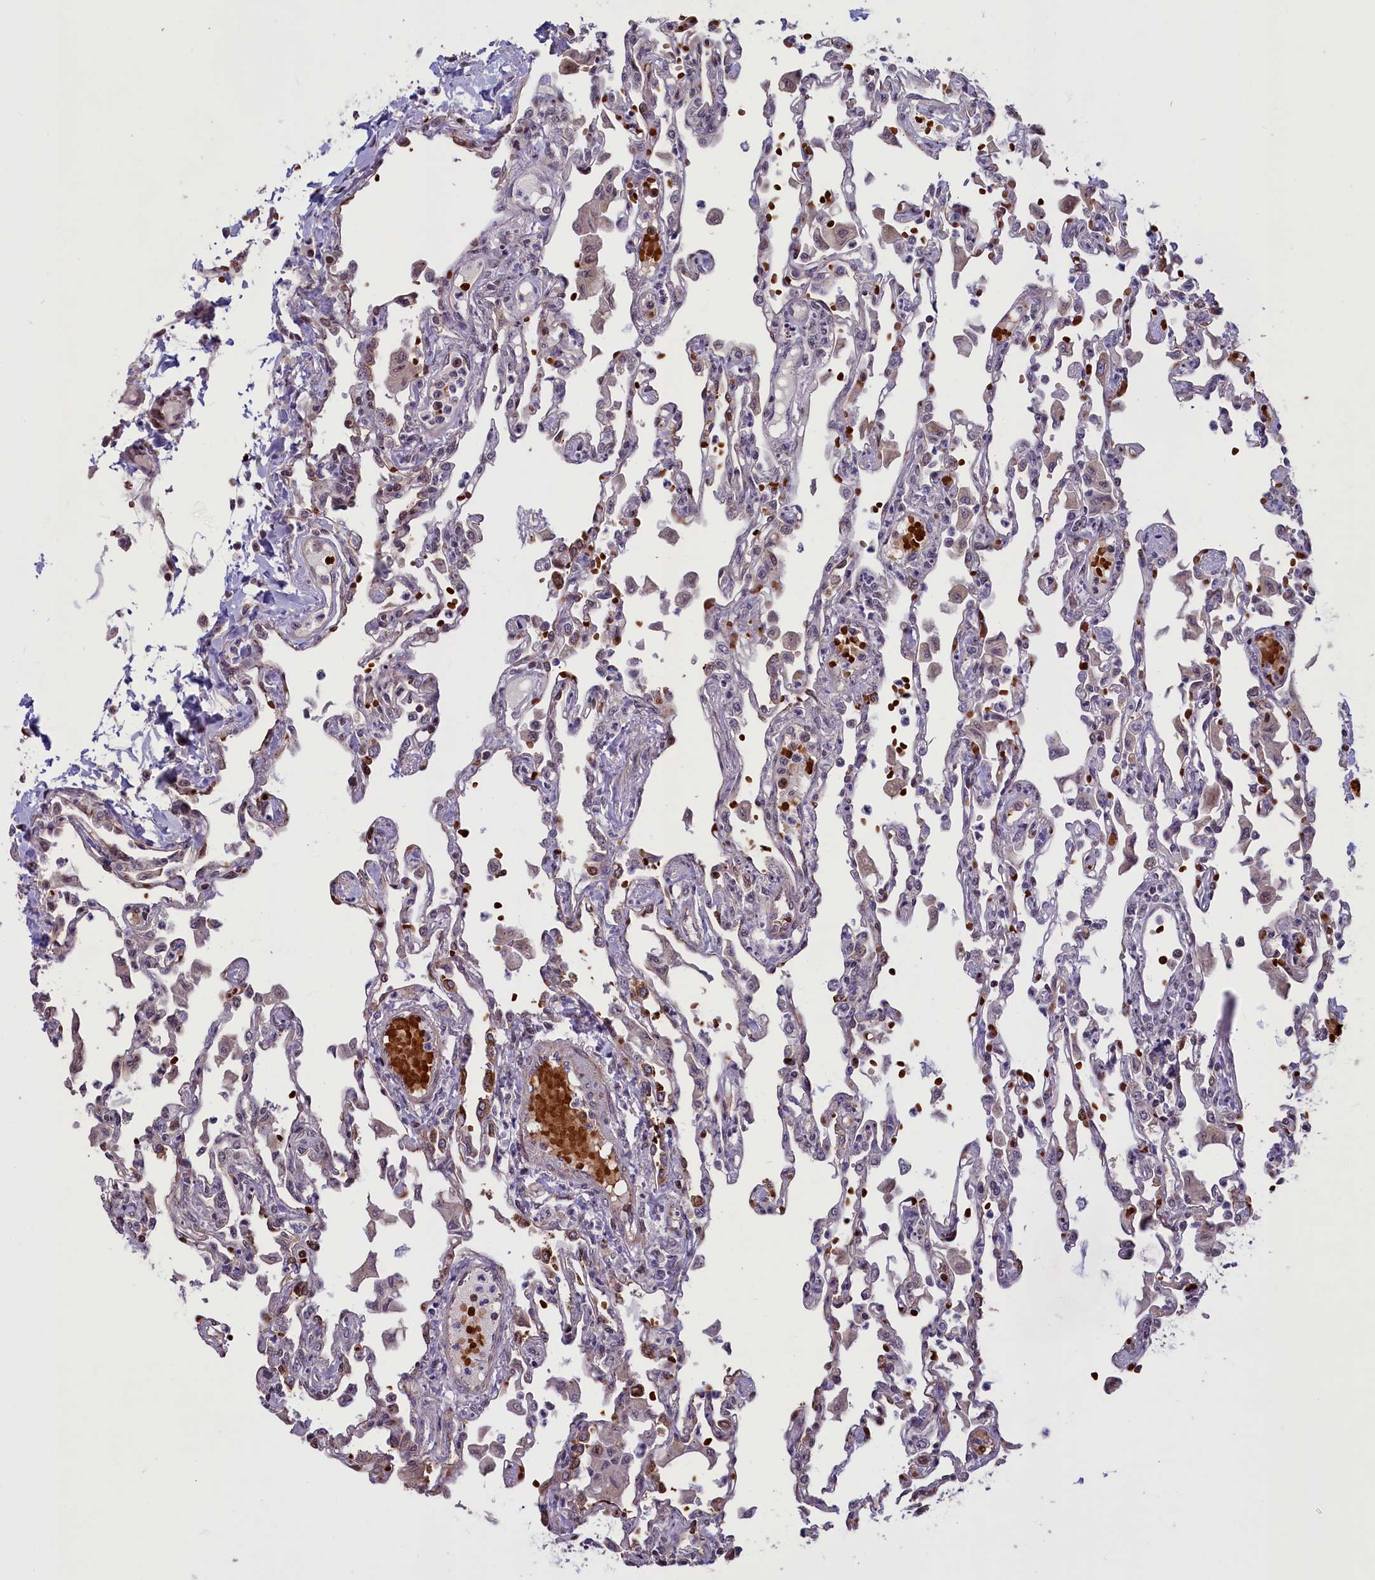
{"staining": {"intensity": "moderate", "quantity": "<25%", "location": "cytoplasmic/membranous,nuclear"}, "tissue": "lung", "cell_type": "Alveolar cells", "image_type": "normal", "snomed": [{"axis": "morphology", "description": "Normal tissue, NOS"}, {"axis": "topography", "description": "Bronchus"}, {"axis": "topography", "description": "Lung"}], "caption": "Approximately <25% of alveolar cells in normal human lung demonstrate moderate cytoplasmic/membranous,nuclear protein expression as visualized by brown immunohistochemical staining.", "gene": "SHFL", "patient": {"sex": "female", "age": 49}}